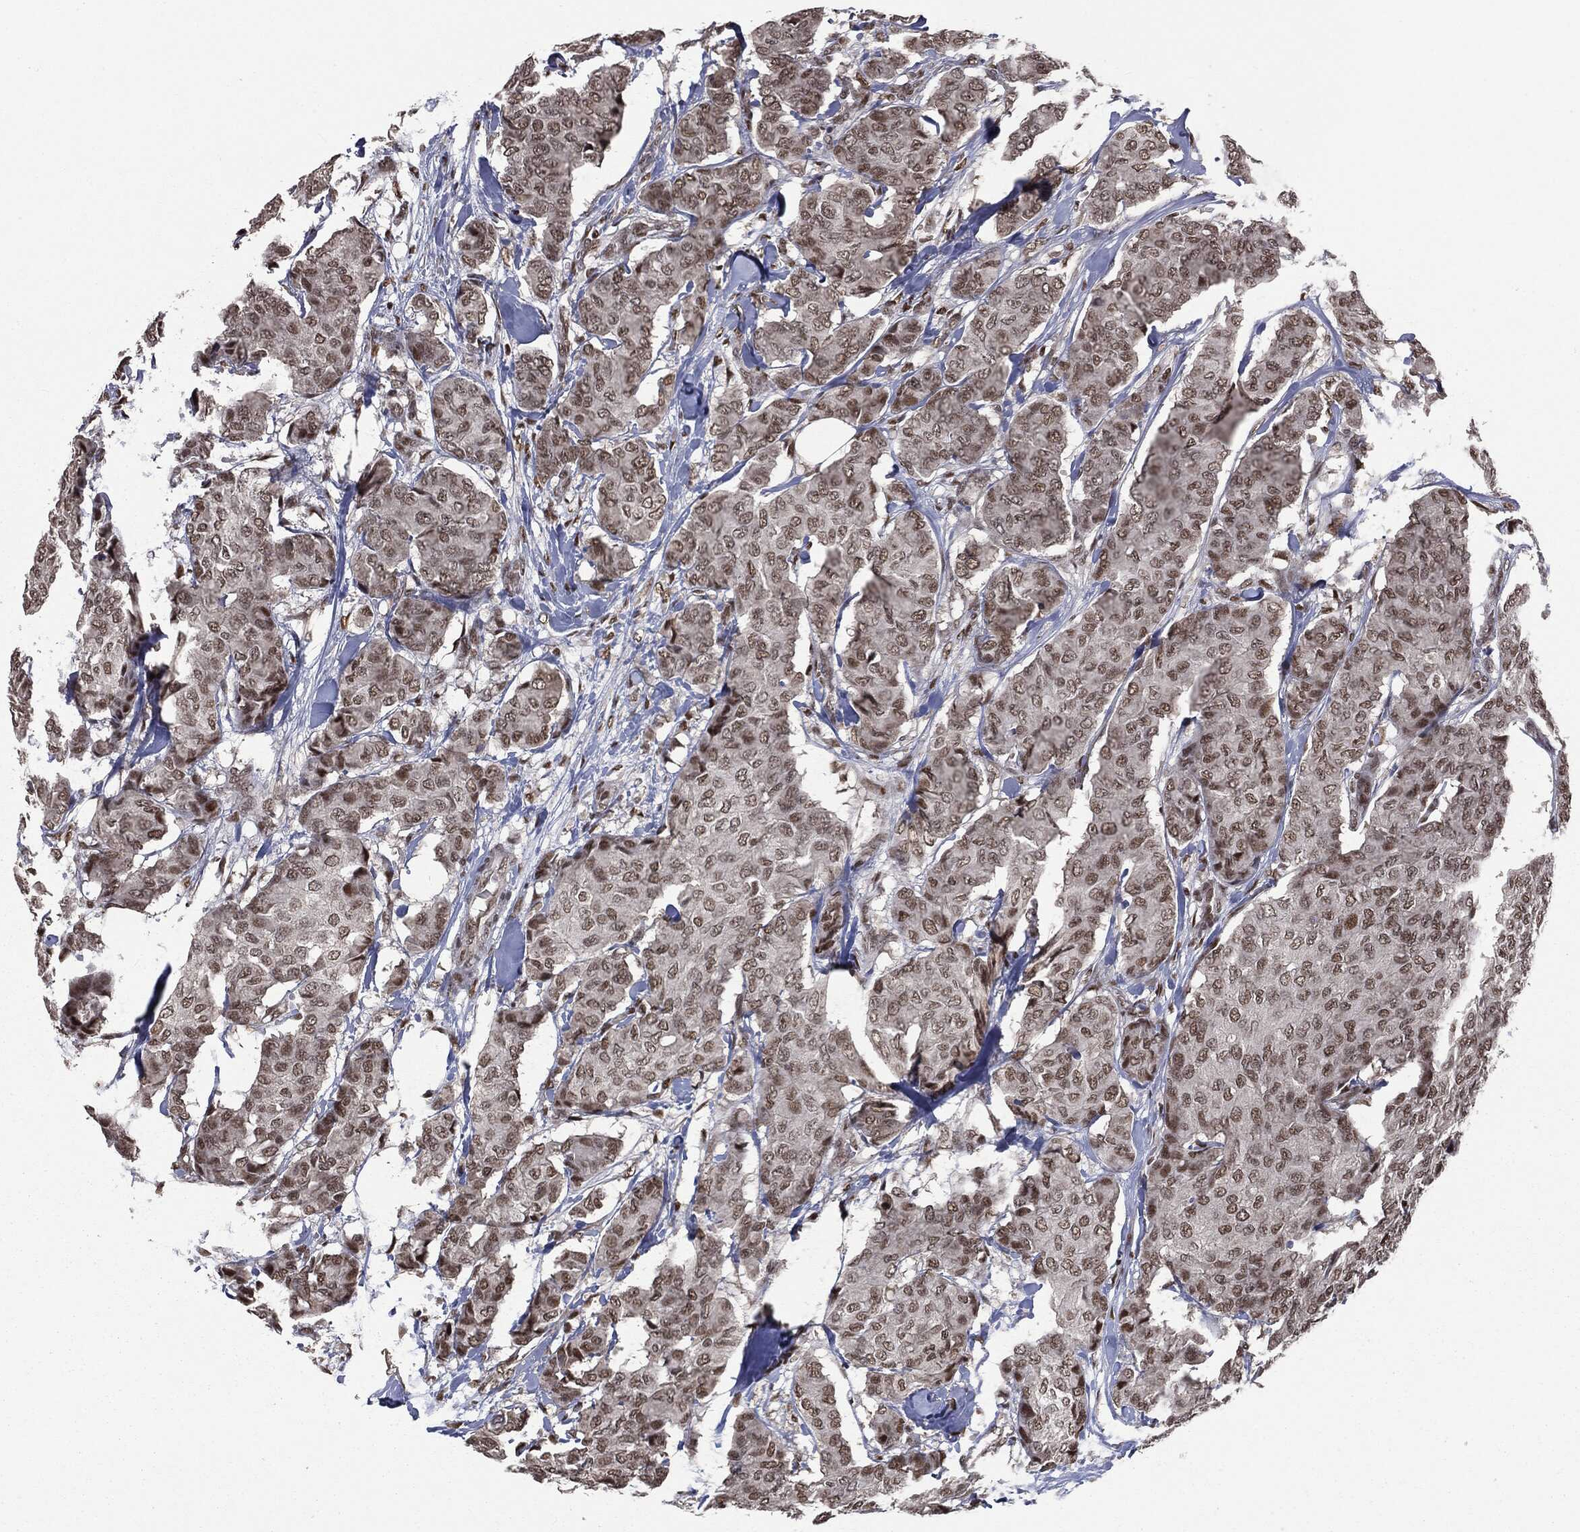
{"staining": {"intensity": "moderate", "quantity": ">75%", "location": "nuclear"}, "tissue": "breast cancer", "cell_type": "Tumor cells", "image_type": "cancer", "snomed": [{"axis": "morphology", "description": "Duct carcinoma"}, {"axis": "topography", "description": "Breast"}], "caption": "DAB (3,3'-diaminobenzidine) immunohistochemical staining of human breast invasive ductal carcinoma displays moderate nuclear protein staining in about >75% of tumor cells.", "gene": "DPH2", "patient": {"sex": "female", "age": 75}}